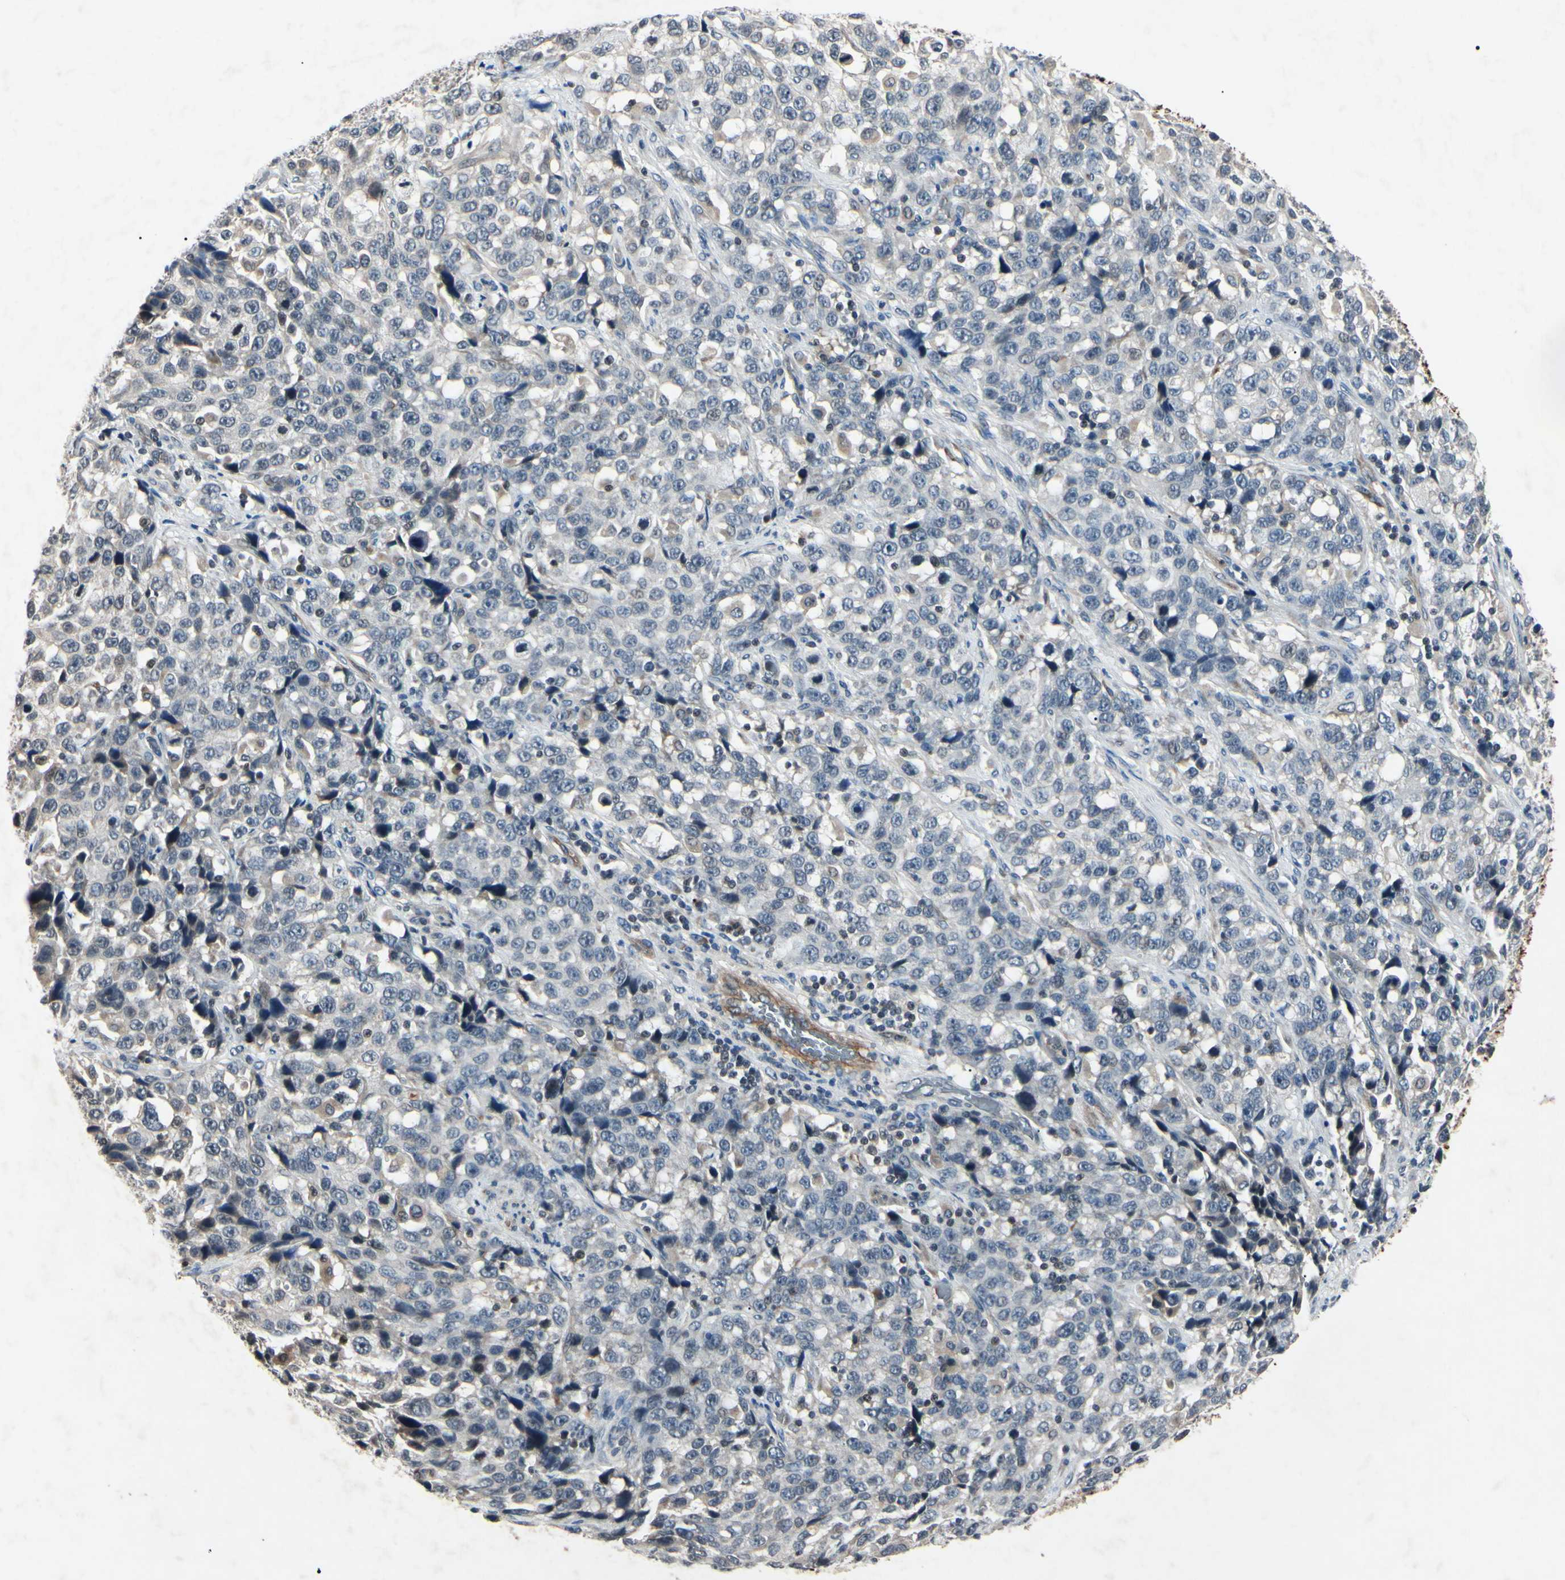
{"staining": {"intensity": "negative", "quantity": "none", "location": "none"}, "tissue": "stomach cancer", "cell_type": "Tumor cells", "image_type": "cancer", "snomed": [{"axis": "morphology", "description": "Normal tissue, NOS"}, {"axis": "morphology", "description": "Adenocarcinoma, NOS"}, {"axis": "topography", "description": "Stomach"}], "caption": "Tumor cells show no significant protein staining in stomach cancer (adenocarcinoma). (Stains: DAB (3,3'-diaminobenzidine) immunohistochemistry with hematoxylin counter stain, Microscopy: brightfield microscopy at high magnification).", "gene": "AEBP1", "patient": {"sex": "male", "age": 48}}